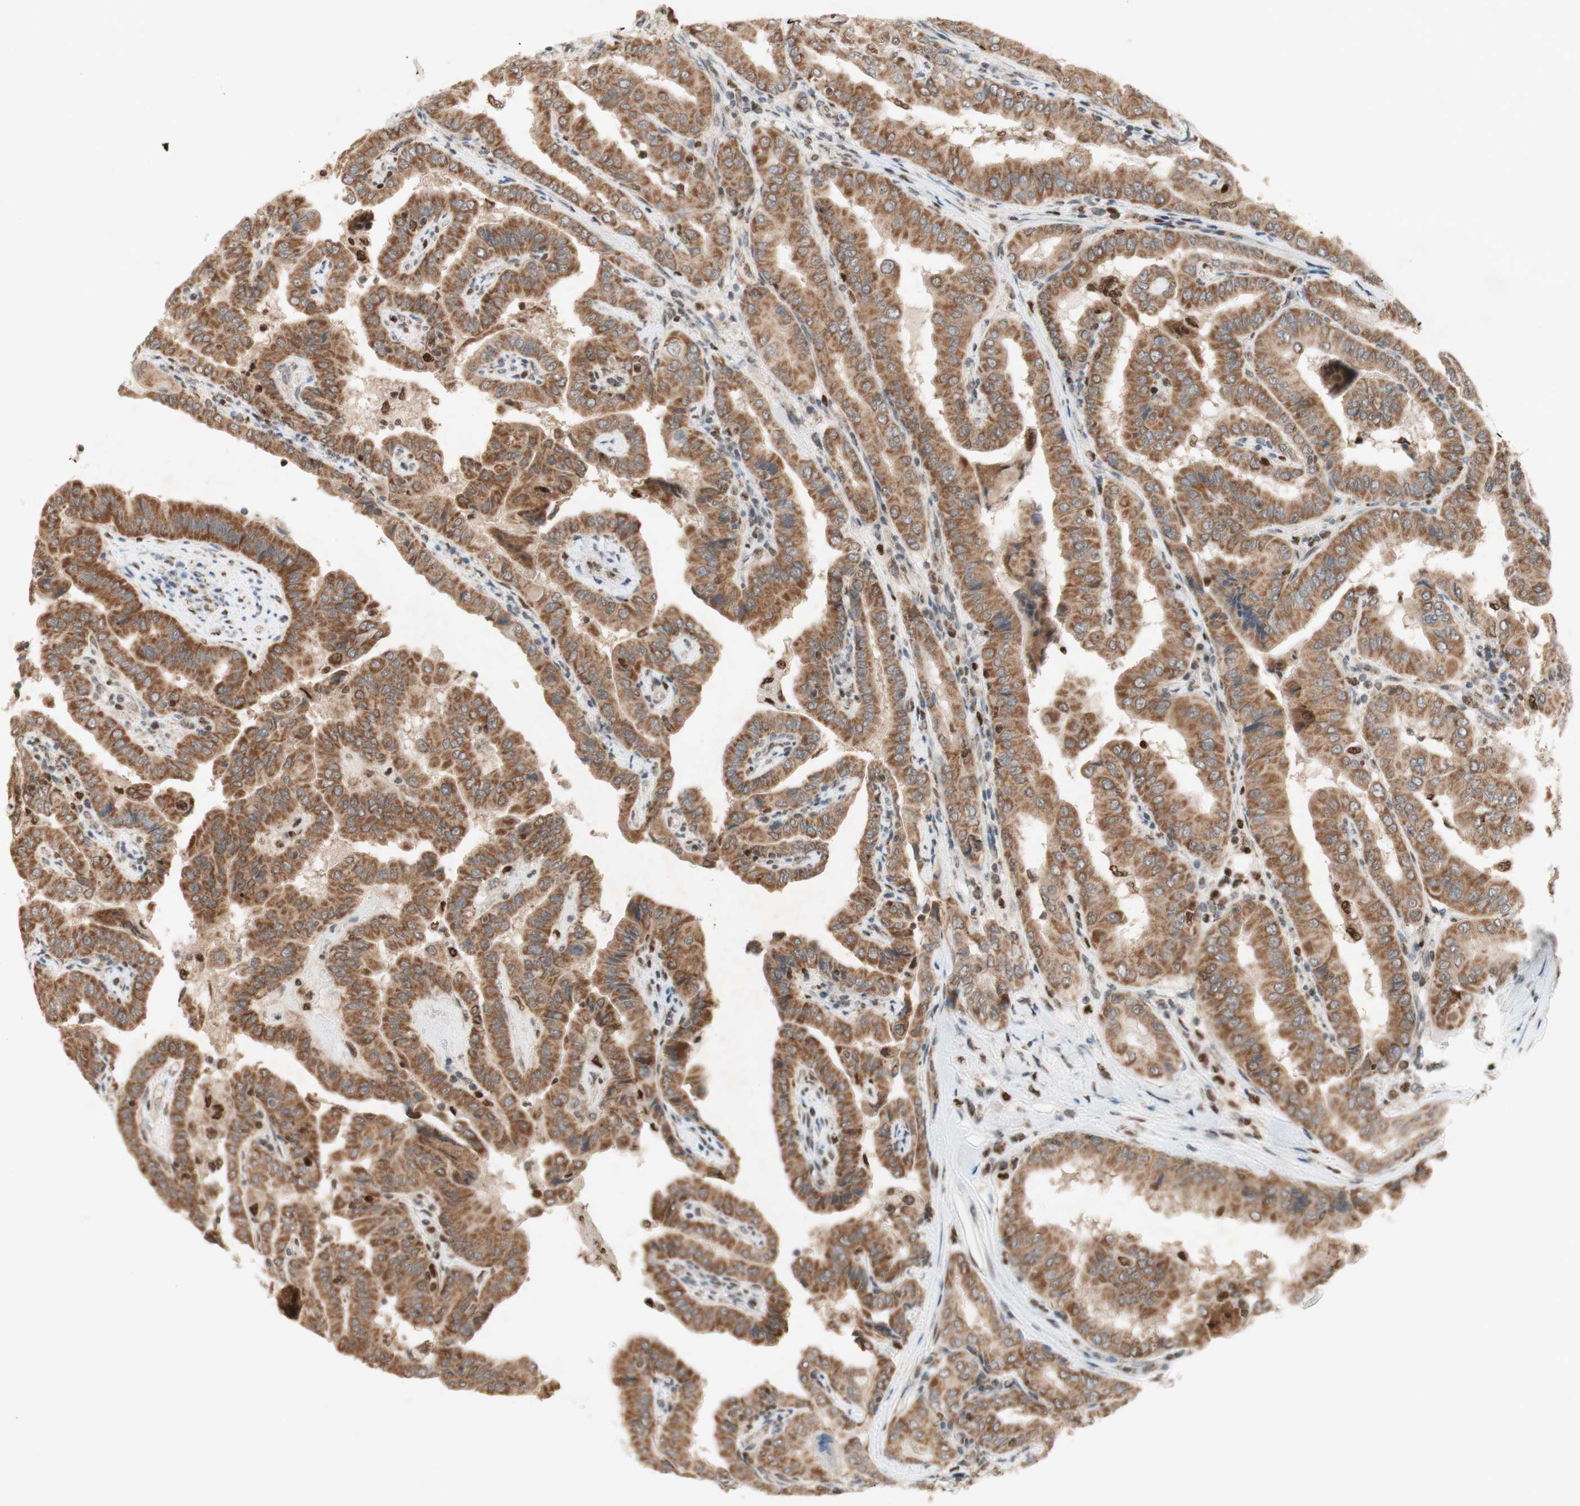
{"staining": {"intensity": "moderate", "quantity": "25%-75%", "location": "cytoplasmic/membranous"}, "tissue": "thyroid cancer", "cell_type": "Tumor cells", "image_type": "cancer", "snomed": [{"axis": "morphology", "description": "Papillary adenocarcinoma, NOS"}, {"axis": "topography", "description": "Thyroid gland"}], "caption": "This is a micrograph of immunohistochemistry staining of thyroid papillary adenocarcinoma, which shows moderate expression in the cytoplasmic/membranous of tumor cells.", "gene": "DNMT3A", "patient": {"sex": "male", "age": 33}}